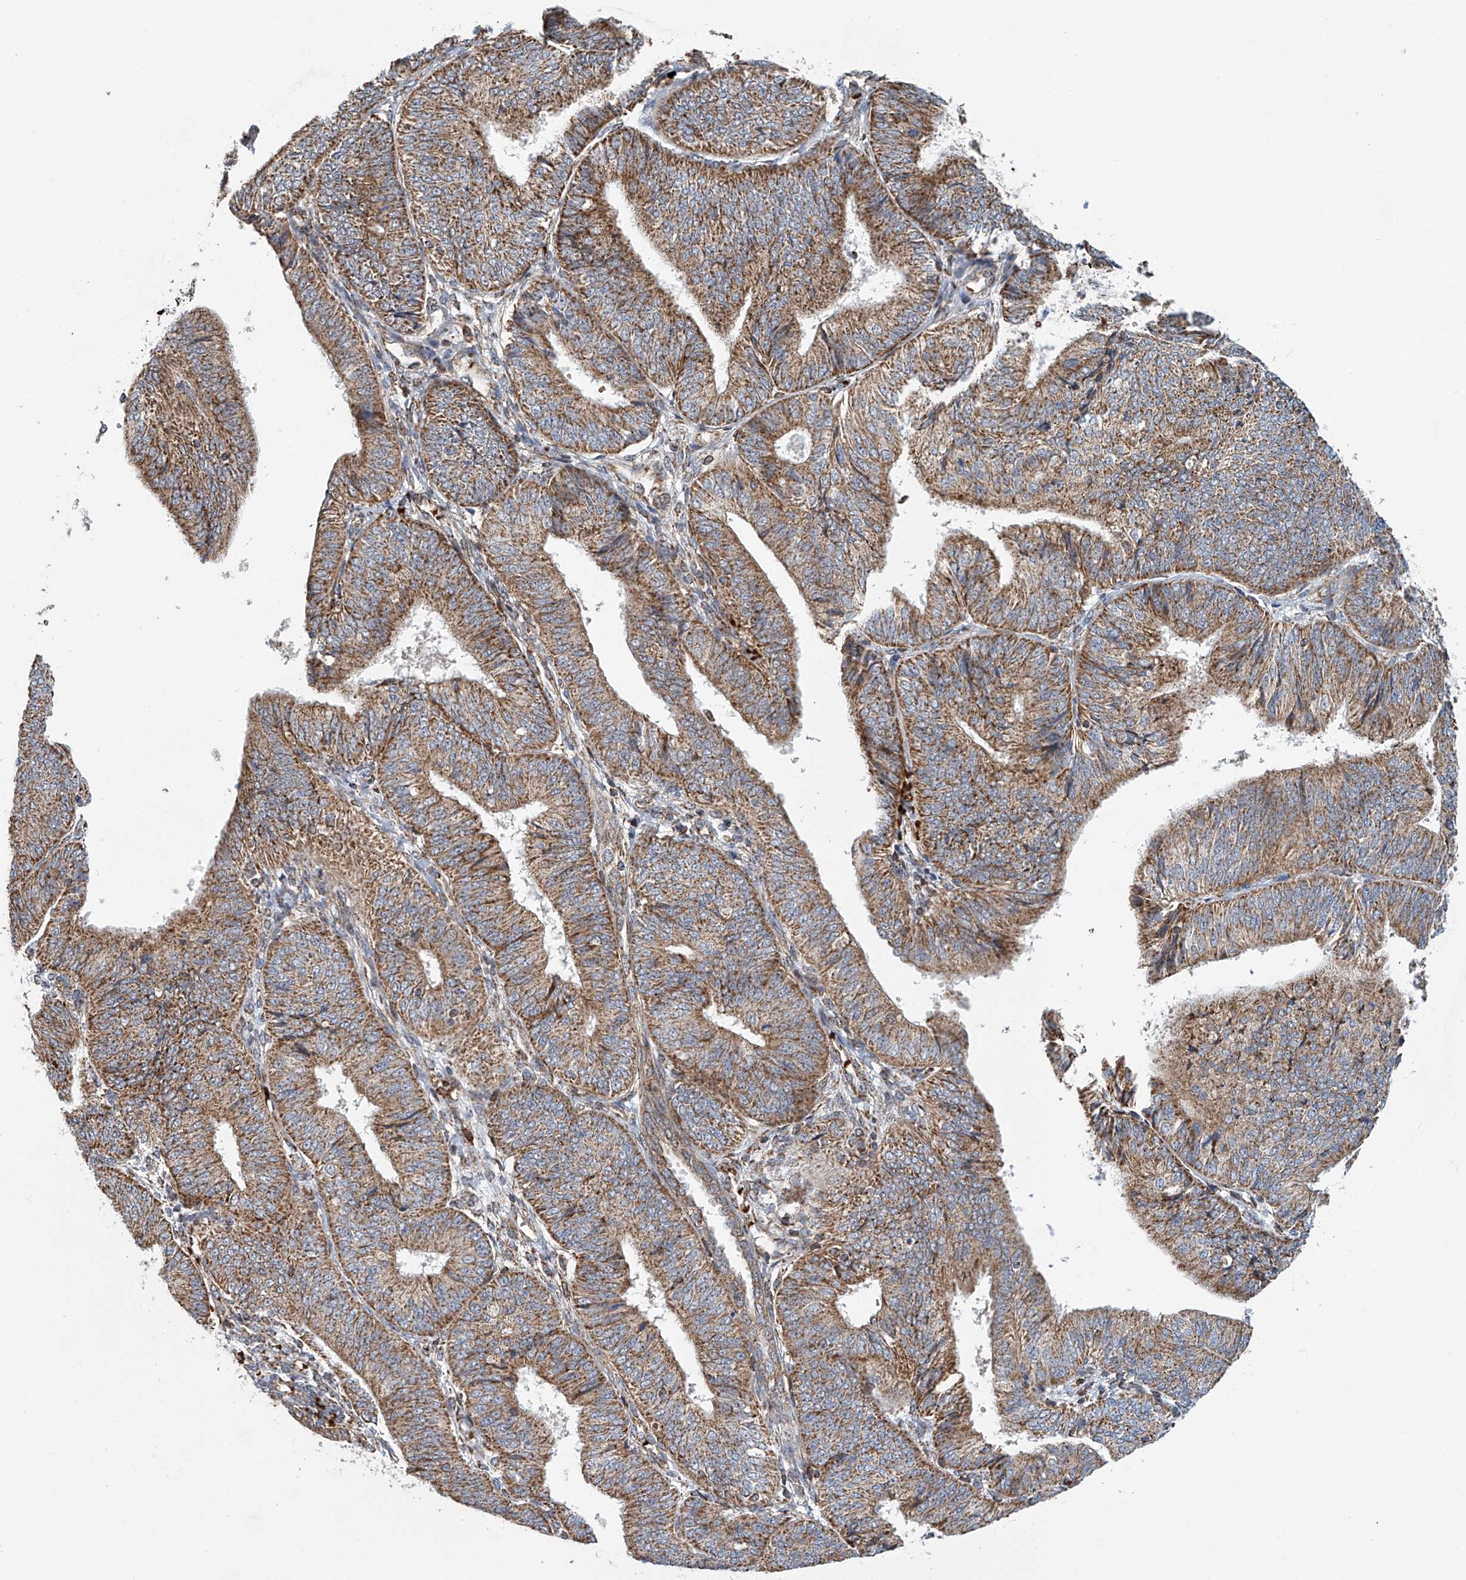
{"staining": {"intensity": "moderate", "quantity": ">75%", "location": "cytoplasmic/membranous"}, "tissue": "endometrial cancer", "cell_type": "Tumor cells", "image_type": "cancer", "snomed": [{"axis": "morphology", "description": "Adenocarcinoma, NOS"}, {"axis": "topography", "description": "Endometrium"}], "caption": "Protein staining displays moderate cytoplasmic/membranous staining in approximately >75% of tumor cells in endometrial cancer.", "gene": "COMMD1", "patient": {"sex": "female", "age": 58}}